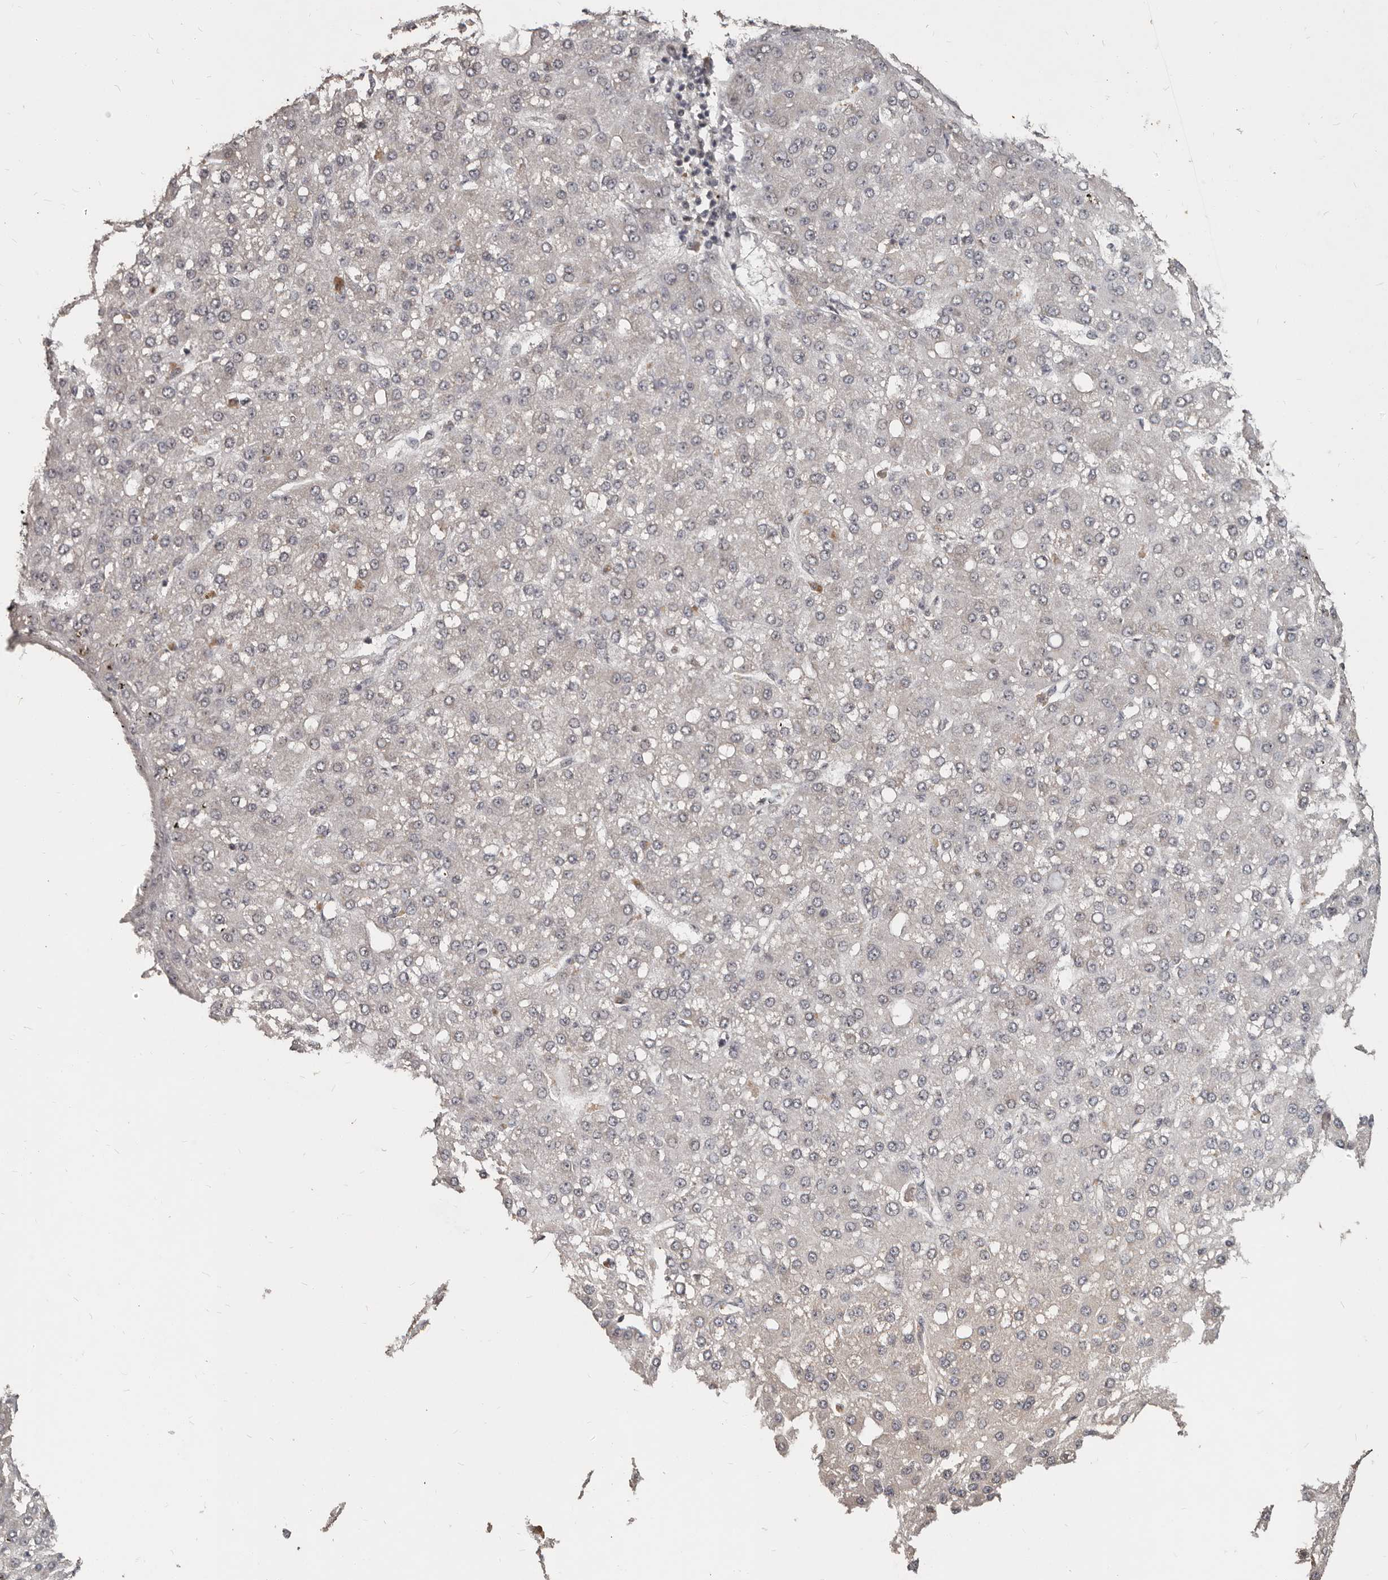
{"staining": {"intensity": "negative", "quantity": "none", "location": "none"}, "tissue": "liver cancer", "cell_type": "Tumor cells", "image_type": "cancer", "snomed": [{"axis": "morphology", "description": "Carcinoma, Hepatocellular, NOS"}, {"axis": "topography", "description": "Liver"}], "caption": "A high-resolution histopathology image shows immunohistochemistry staining of liver cancer (hepatocellular carcinoma), which reveals no significant positivity in tumor cells. (DAB IHC with hematoxylin counter stain).", "gene": "ZFP14", "patient": {"sex": "male", "age": 67}}